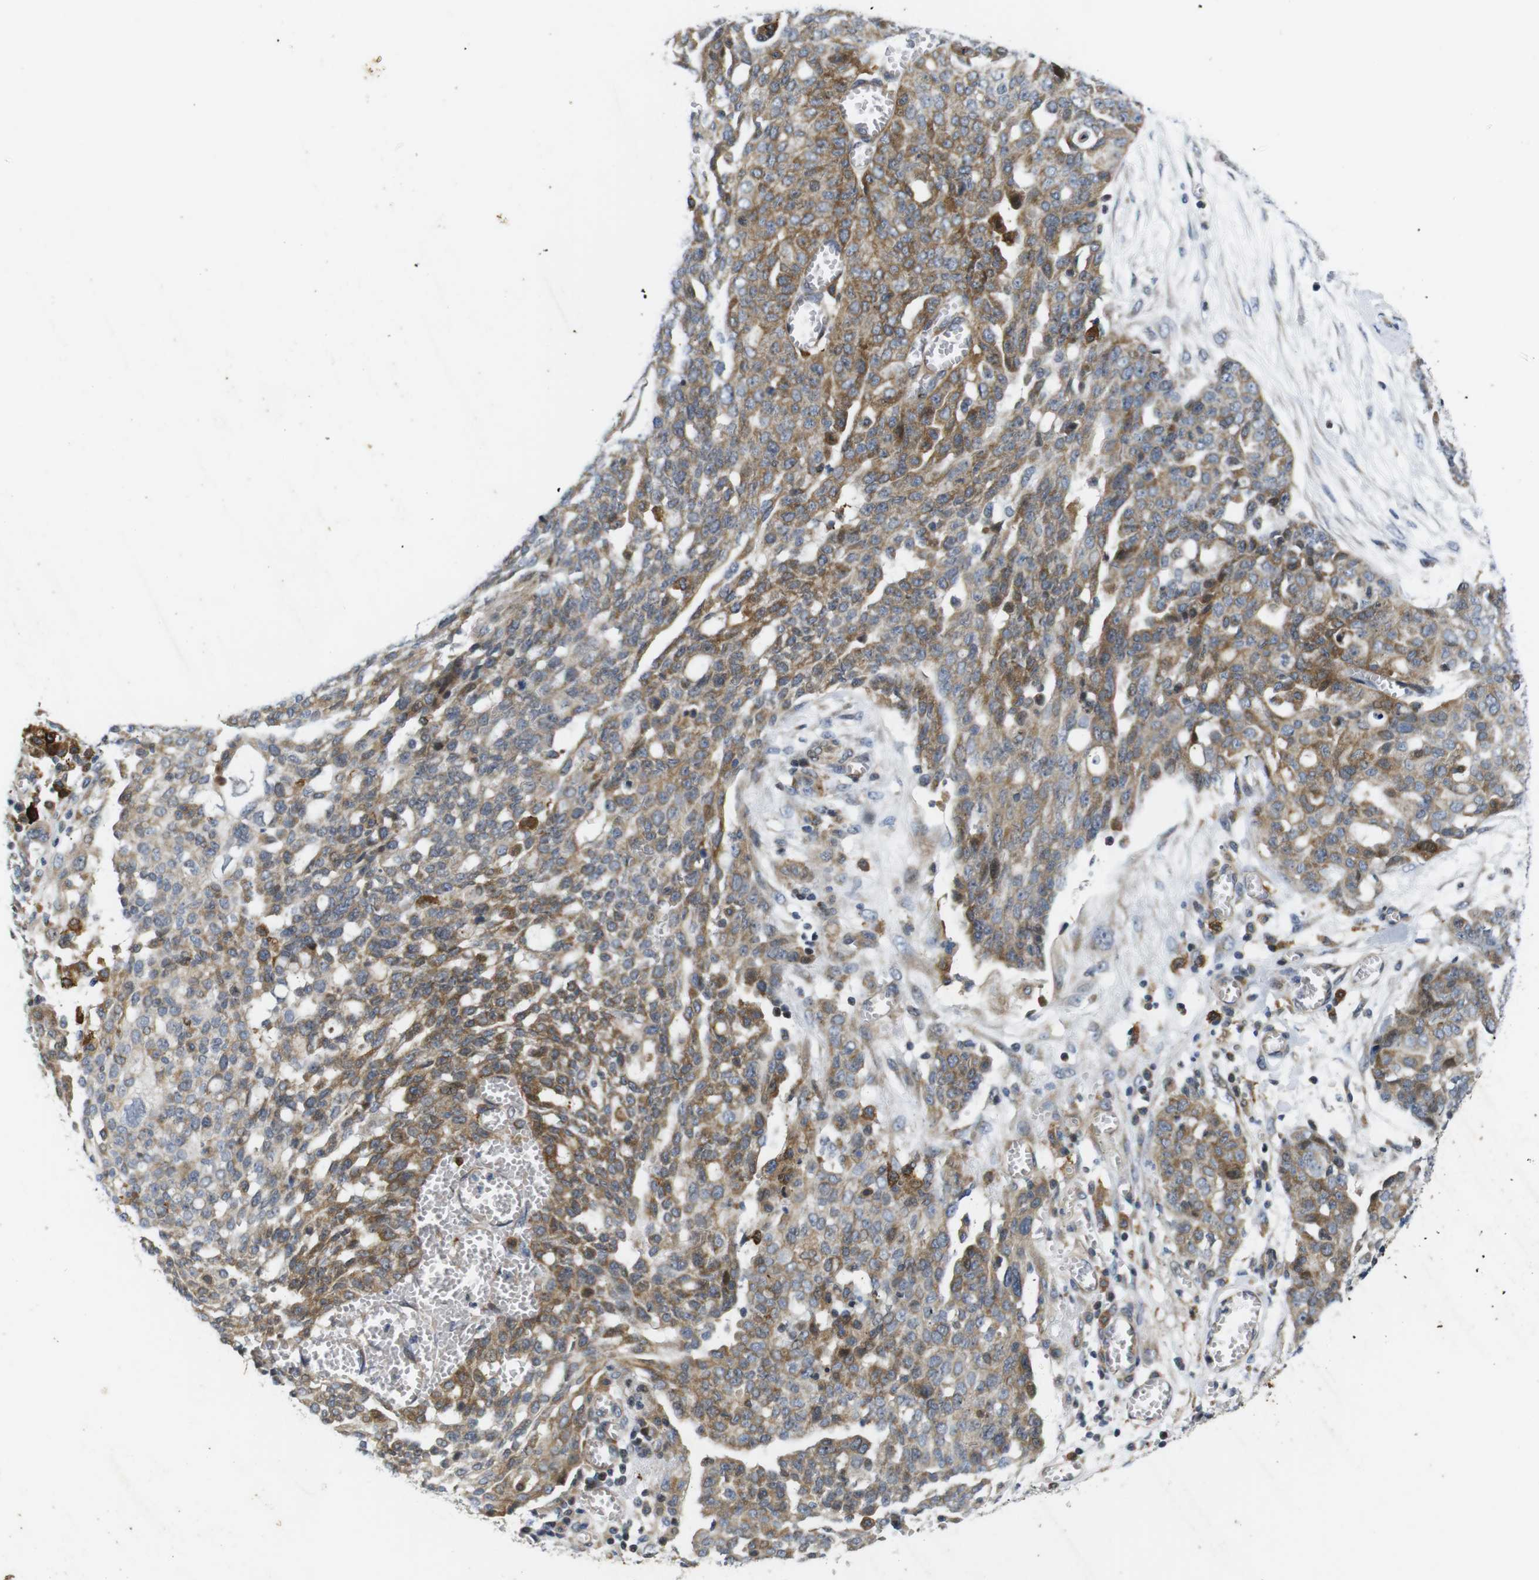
{"staining": {"intensity": "moderate", "quantity": ">75%", "location": "cytoplasmic/membranous"}, "tissue": "ovarian cancer", "cell_type": "Tumor cells", "image_type": "cancer", "snomed": [{"axis": "morphology", "description": "Cystadenocarcinoma, serous, NOS"}, {"axis": "topography", "description": "Soft tissue"}, {"axis": "topography", "description": "Ovary"}], "caption": "Immunohistochemistry image of human ovarian serous cystadenocarcinoma stained for a protein (brown), which exhibits medium levels of moderate cytoplasmic/membranous positivity in approximately >75% of tumor cells.", "gene": "ROBO2", "patient": {"sex": "female", "age": 57}}